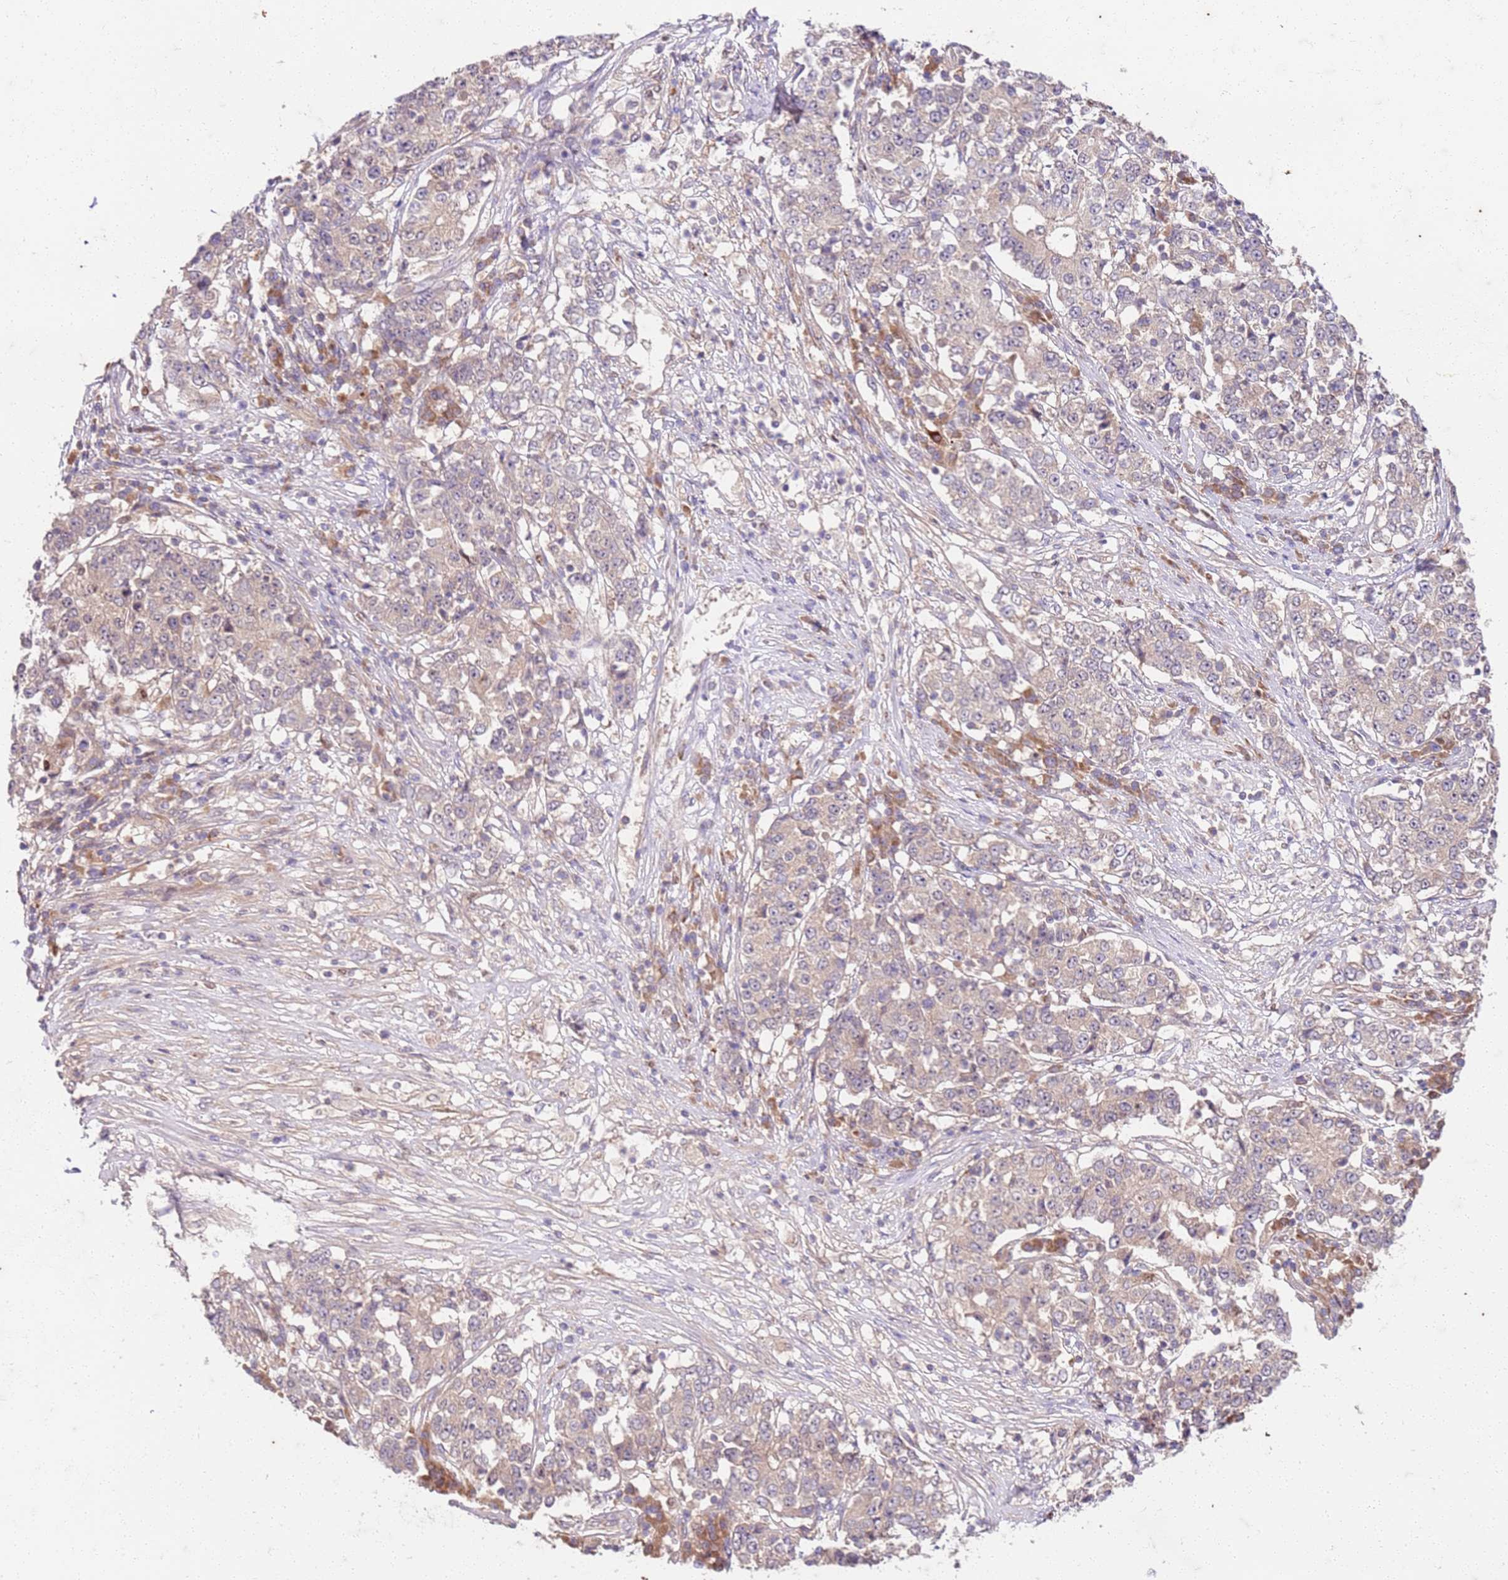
{"staining": {"intensity": "negative", "quantity": "none", "location": "none"}, "tissue": "stomach cancer", "cell_type": "Tumor cells", "image_type": "cancer", "snomed": [{"axis": "morphology", "description": "Adenocarcinoma, NOS"}, {"axis": "topography", "description": "Stomach"}], "caption": "Human stomach adenocarcinoma stained for a protein using IHC exhibits no staining in tumor cells.", "gene": "OSBP", "patient": {"sex": "male", "age": 59}}